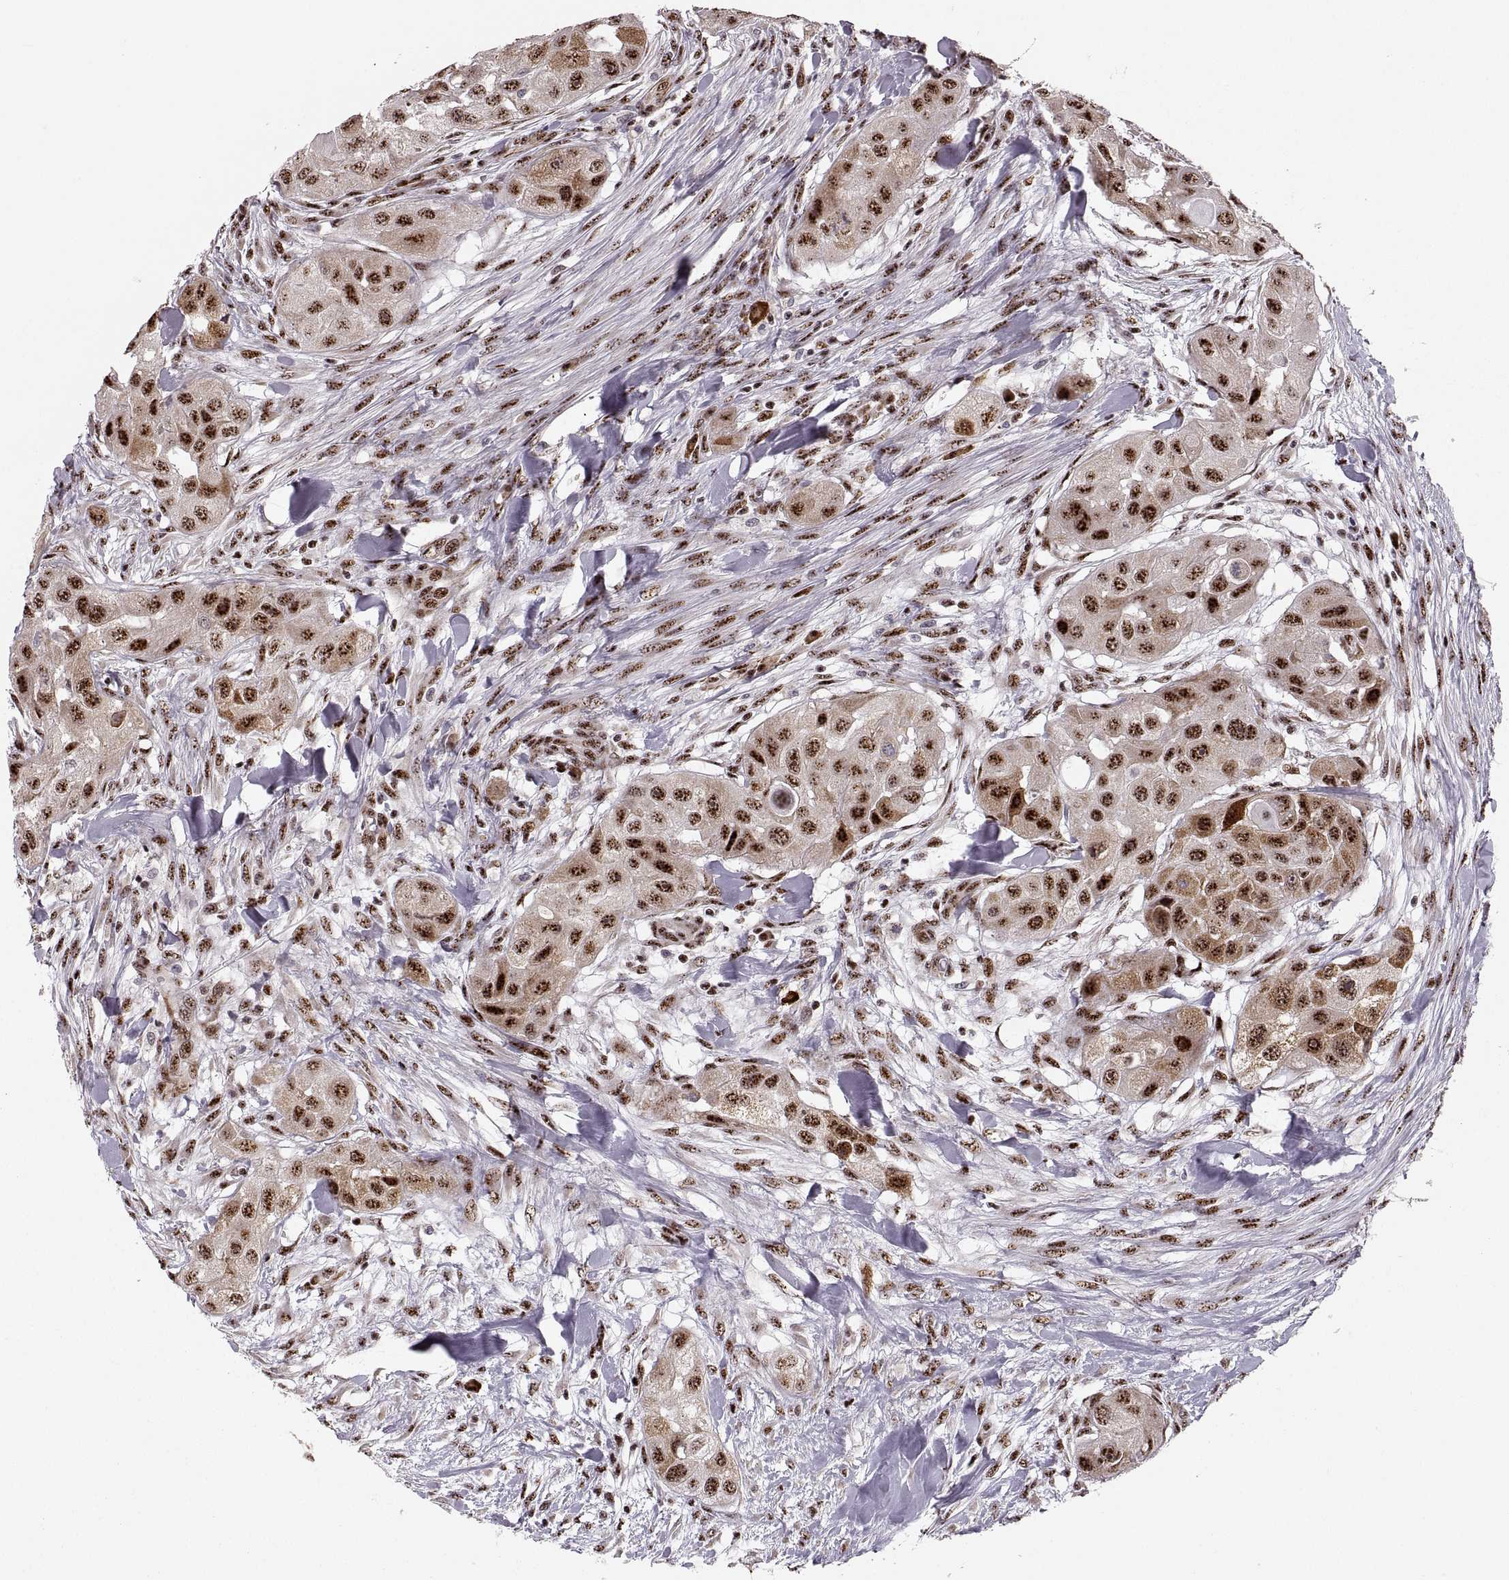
{"staining": {"intensity": "strong", "quantity": ">75%", "location": "nuclear"}, "tissue": "head and neck cancer", "cell_type": "Tumor cells", "image_type": "cancer", "snomed": [{"axis": "morphology", "description": "Squamous cell carcinoma, NOS"}, {"axis": "topography", "description": "Head-Neck"}], "caption": "DAB (3,3'-diaminobenzidine) immunohistochemical staining of human head and neck cancer shows strong nuclear protein staining in about >75% of tumor cells. Using DAB (3,3'-diaminobenzidine) (brown) and hematoxylin (blue) stains, captured at high magnification using brightfield microscopy.", "gene": "ZCCHC17", "patient": {"sex": "male", "age": 51}}